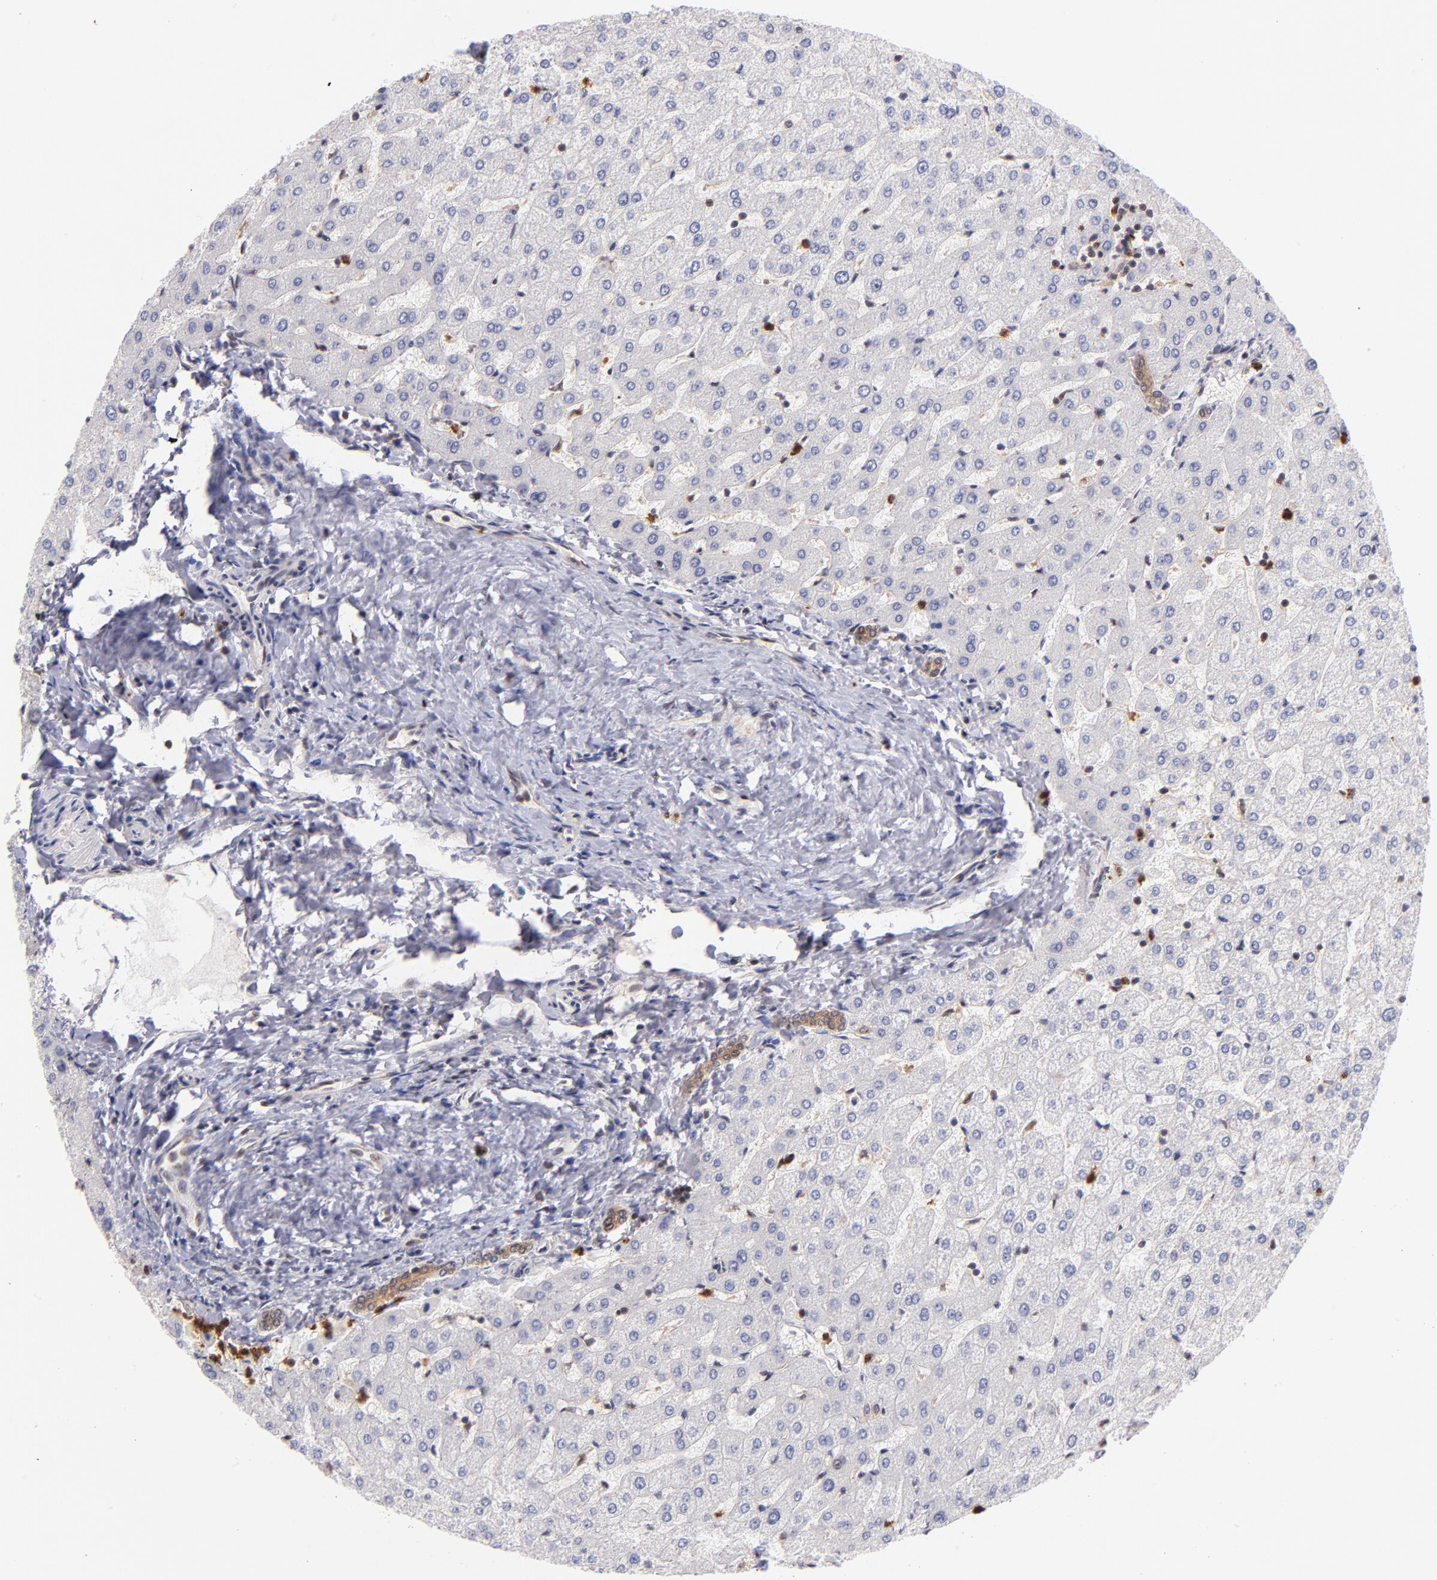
{"staining": {"intensity": "weak", "quantity": ">75%", "location": "cytoplasmic/membranous"}, "tissue": "liver", "cell_type": "Cholangiocytes", "image_type": "normal", "snomed": [{"axis": "morphology", "description": "Normal tissue, NOS"}, {"axis": "morphology", "description": "Fibrosis, NOS"}, {"axis": "topography", "description": "Liver"}], "caption": "Liver stained with immunohistochemistry displays weak cytoplasmic/membranous staining in approximately >75% of cholangiocytes.", "gene": "YWHAB", "patient": {"sex": "female", "age": 29}}